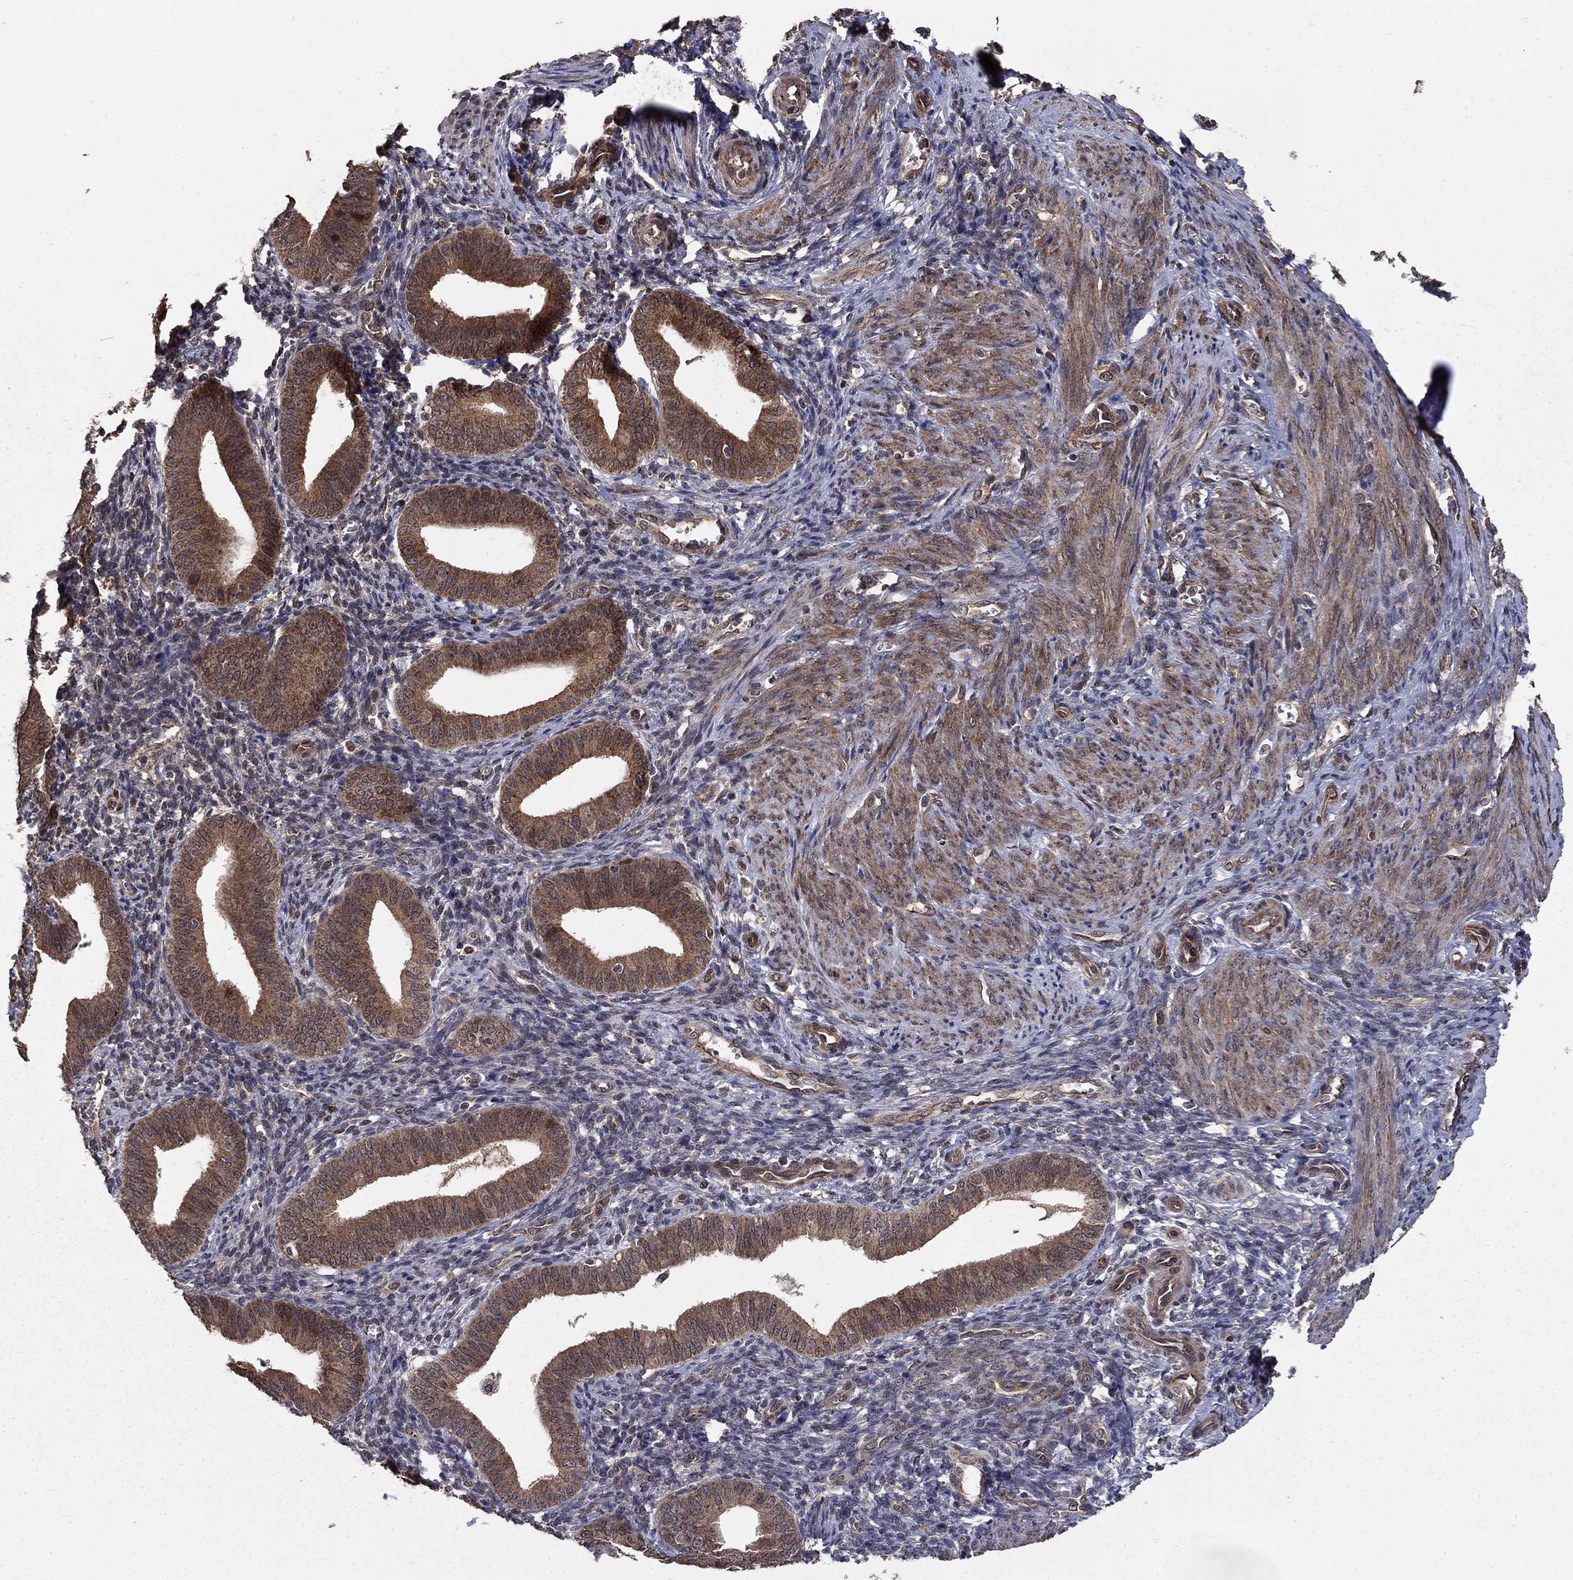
{"staining": {"intensity": "negative", "quantity": "none", "location": "none"}, "tissue": "endometrium", "cell_type": "Cells in endometrial stroma", "image_type": "normal", "snomed": [{"axis": "morphology", "description": "Normal tissue, NOS"}, {"axis": "topography", "description": "Endometrium"}], "caption": "Cells in endometrial stroma show no significant protein staining in benign endometrium. (Stains: DAB IHC with hematoxylin counter stain, Microscopy: brightfield microscopy at high magnification).", "gene": "DHRS1", "patient": {"sex": "female", "age": 42}}